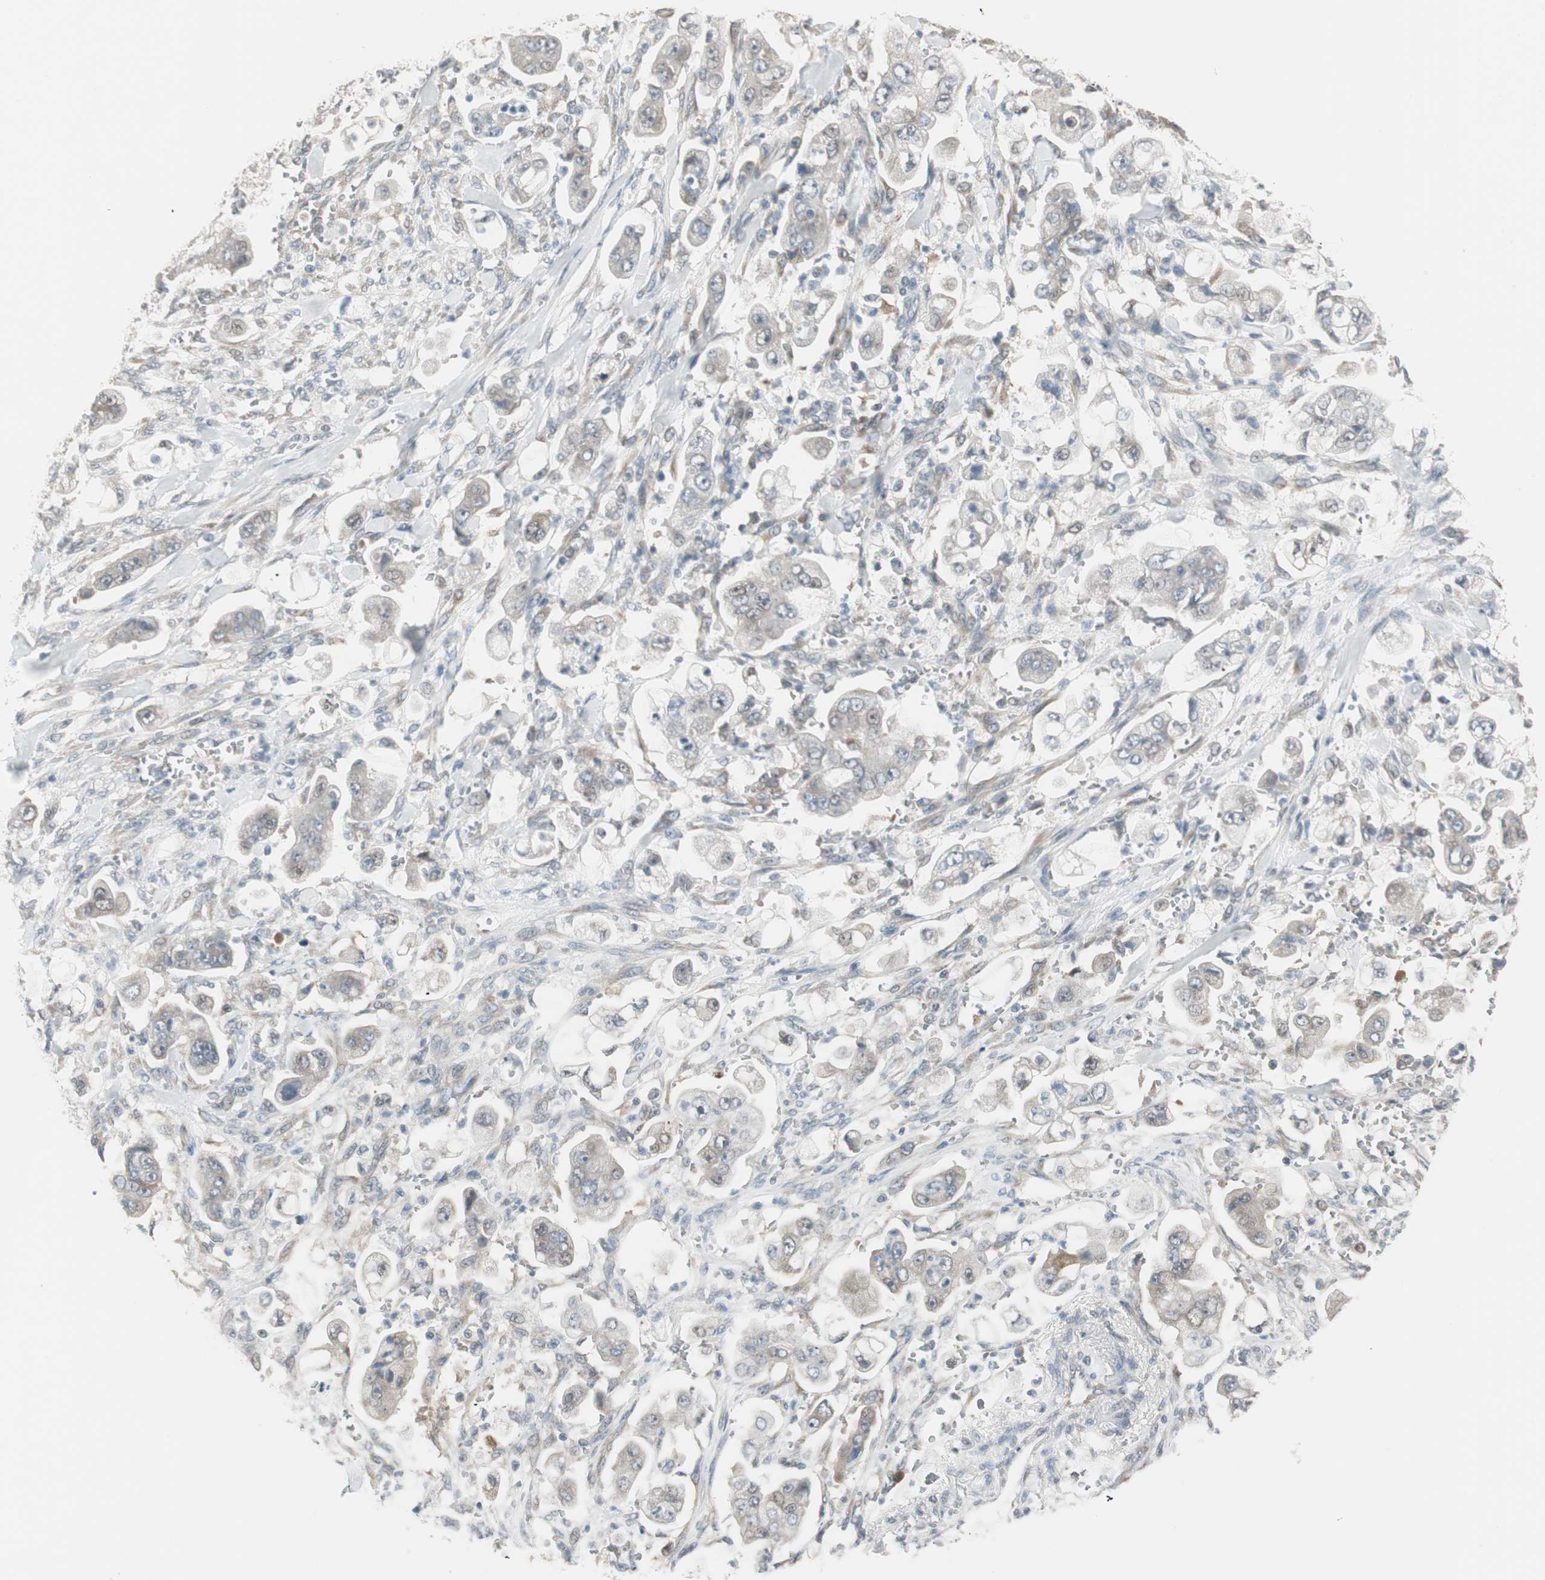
{"staining": {"intensity": "weak", "quantity": "25%-75%", "location": "cytoplasmic/membranous"}, "tissue": "stomach cancer", "cell_type": "Tumor cells", "image_type": "cancer", "snomed": [{"axis": "morphology", "description": "Adenocarcinoma, NOS"}, {"axis": "topography", "description": "Stomach"}], "caption": "Immunohistochemical staining of stomach cancer demonstrates low levels of weak cytoplasmic/membranous protein staining in approximately 25%-75% of tumor cells. Using DAB (brown) and hematoxylin (blue) stains, captured at high magnification using brightfield microscopy.", "gene": "PDZK1", "patient": {"sex": "male", "age": 62}}